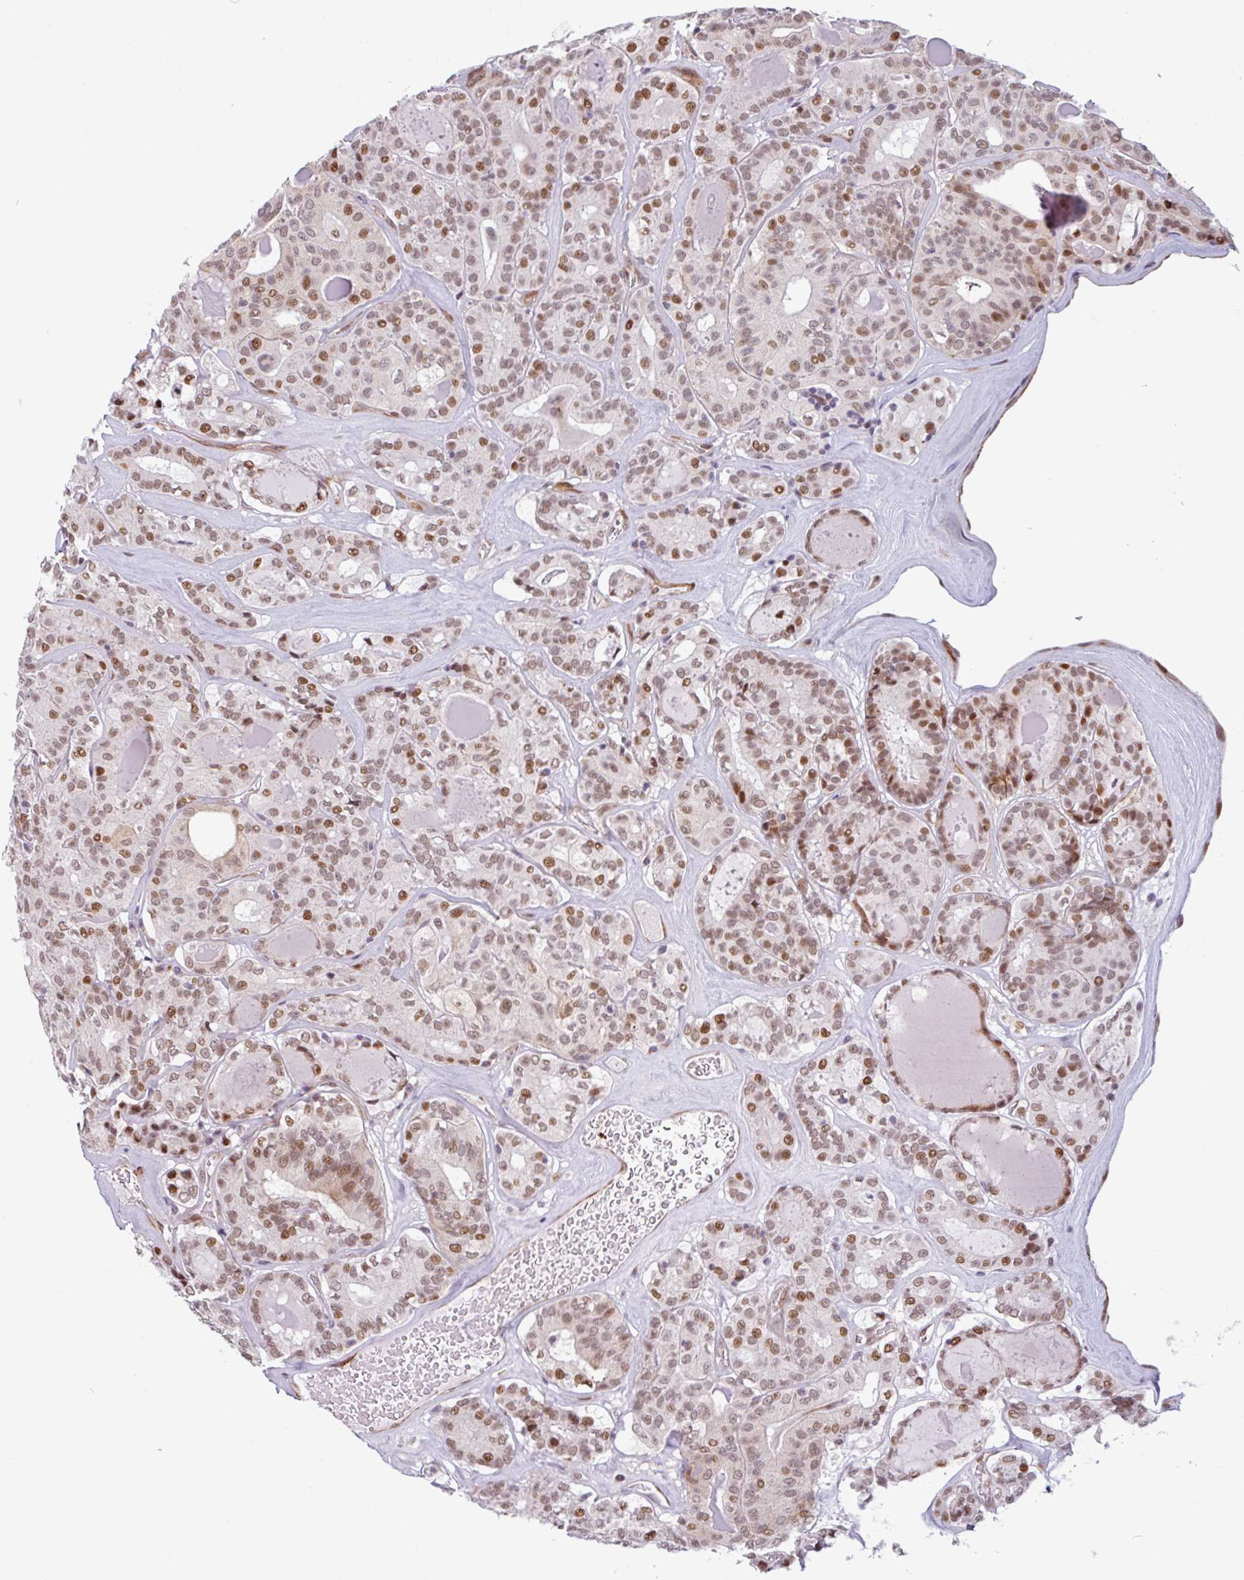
{"staining": {"intensity": "moderate", "quantity": ">75%", "location": "nuclear"}, "tissue": "thyroid cancer", "cell_type": "Tumor cells", "image_type": "cancer", "snomed": [{"axis": "morphology", "description": "Papillary adenocarcinoma, NOS"}, {"axis": "topography", "description": "Thyroid gland"}], "caption": "Immunohistochemistry of human thyroid cancer (papillary adenocarcinoma) displays medium levels of moderate nuclear expression in approximately >75% of tumor cells.", "gene": "TMEM119", "patient": {"sex": "female", "age": 72}}